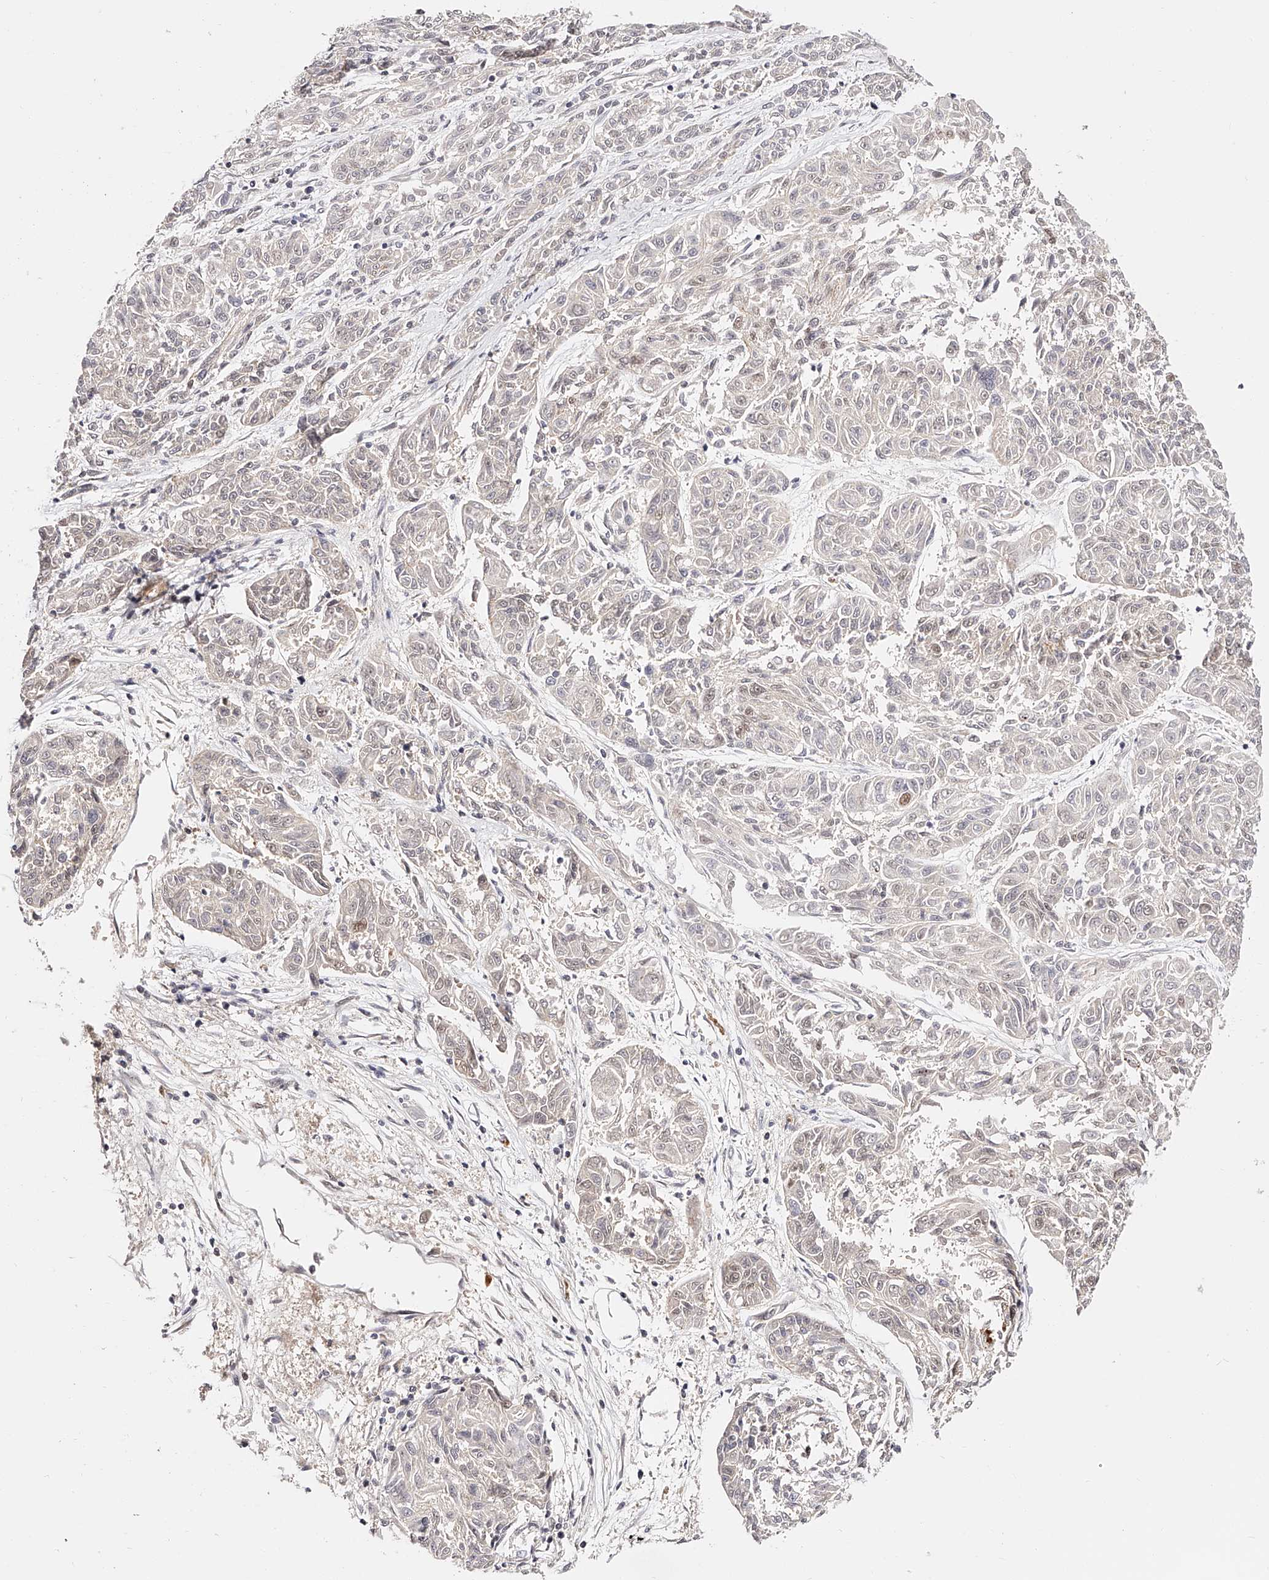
{"staining": {"intensity": "weak", "quantity": "<25%", "location": "nuclear"}, "tissue": "melanoma", "cell_type": "Tumor cells", "image_type": "cancer", "snomed": [{"axis": "morphology", "description": "Malignant melanoma, NOS"}, {"axis": "topography", "description": "Skin"}], "caption": "Immunohistochemistry (IHC) of human malignant melanoma reveals no expression in tumor cells. (Stains: DAB (3,3'-diaminobenzidine) immunohistochemistry with hematoxylin counter stain, Microscopy: brightfield microscopy at high magnification).", "gene": "USF3", "patient": {"sex": "male", "age": 53}}